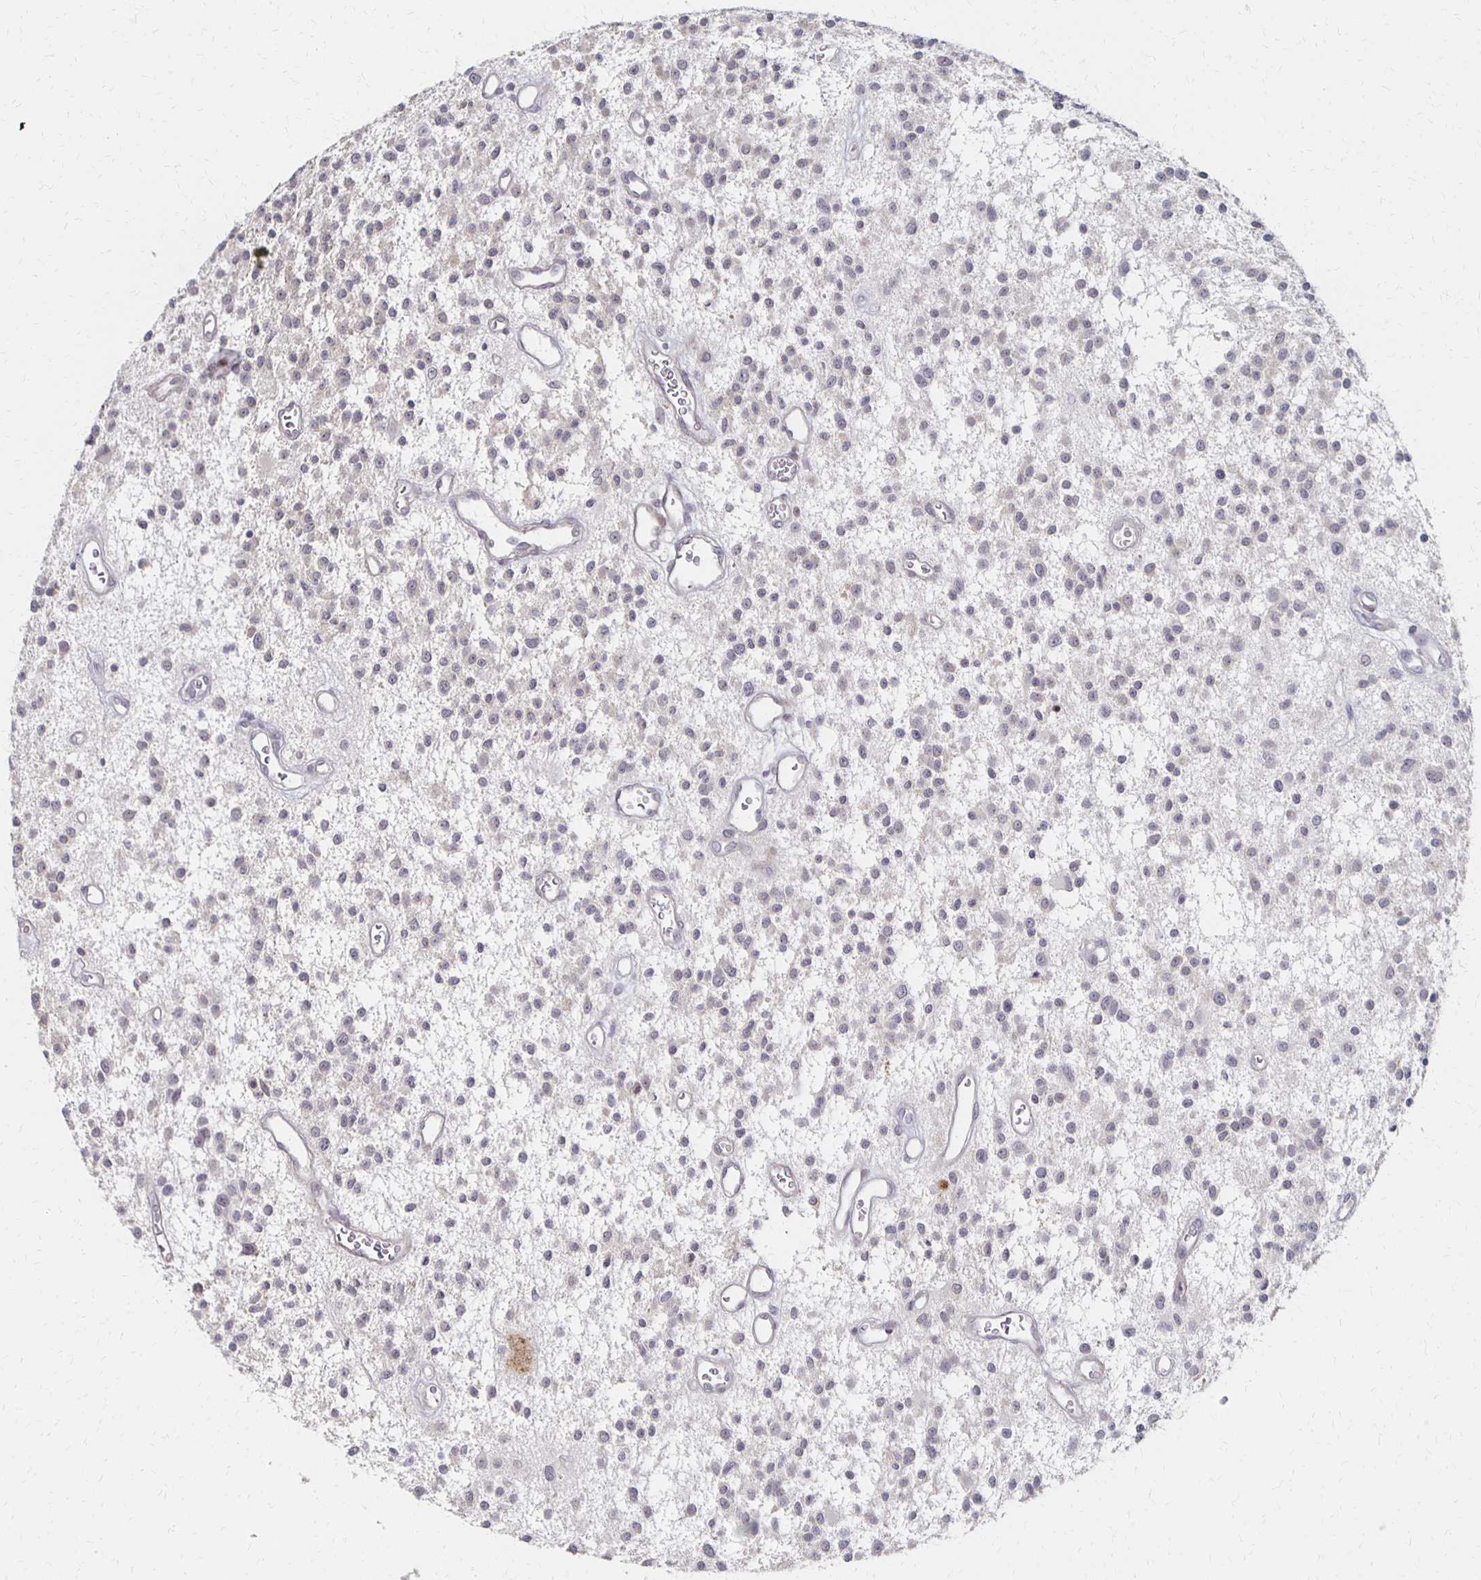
{"staining": {"intensity": "negative", "quantity": "none", "location": "none"}, "tissue": "glioma", "cell_type": "Tumor cells", "image_type": "cancer", "snomed": [{"axis": "morphology", "description": "Glioma, malignant, Low grade"}, {"axis": "topography", "description": "Brain"}], "caption": "An IHC image of glioma is shown. There is no staining in tumor cells of glioma. (DAB (3,3'-diaminobenzidine) immunohistochemistry (IHC) with hematoxylin counter stain).", "gene": "PRKCB", "patient": {"sex": "male", "age": 43}}